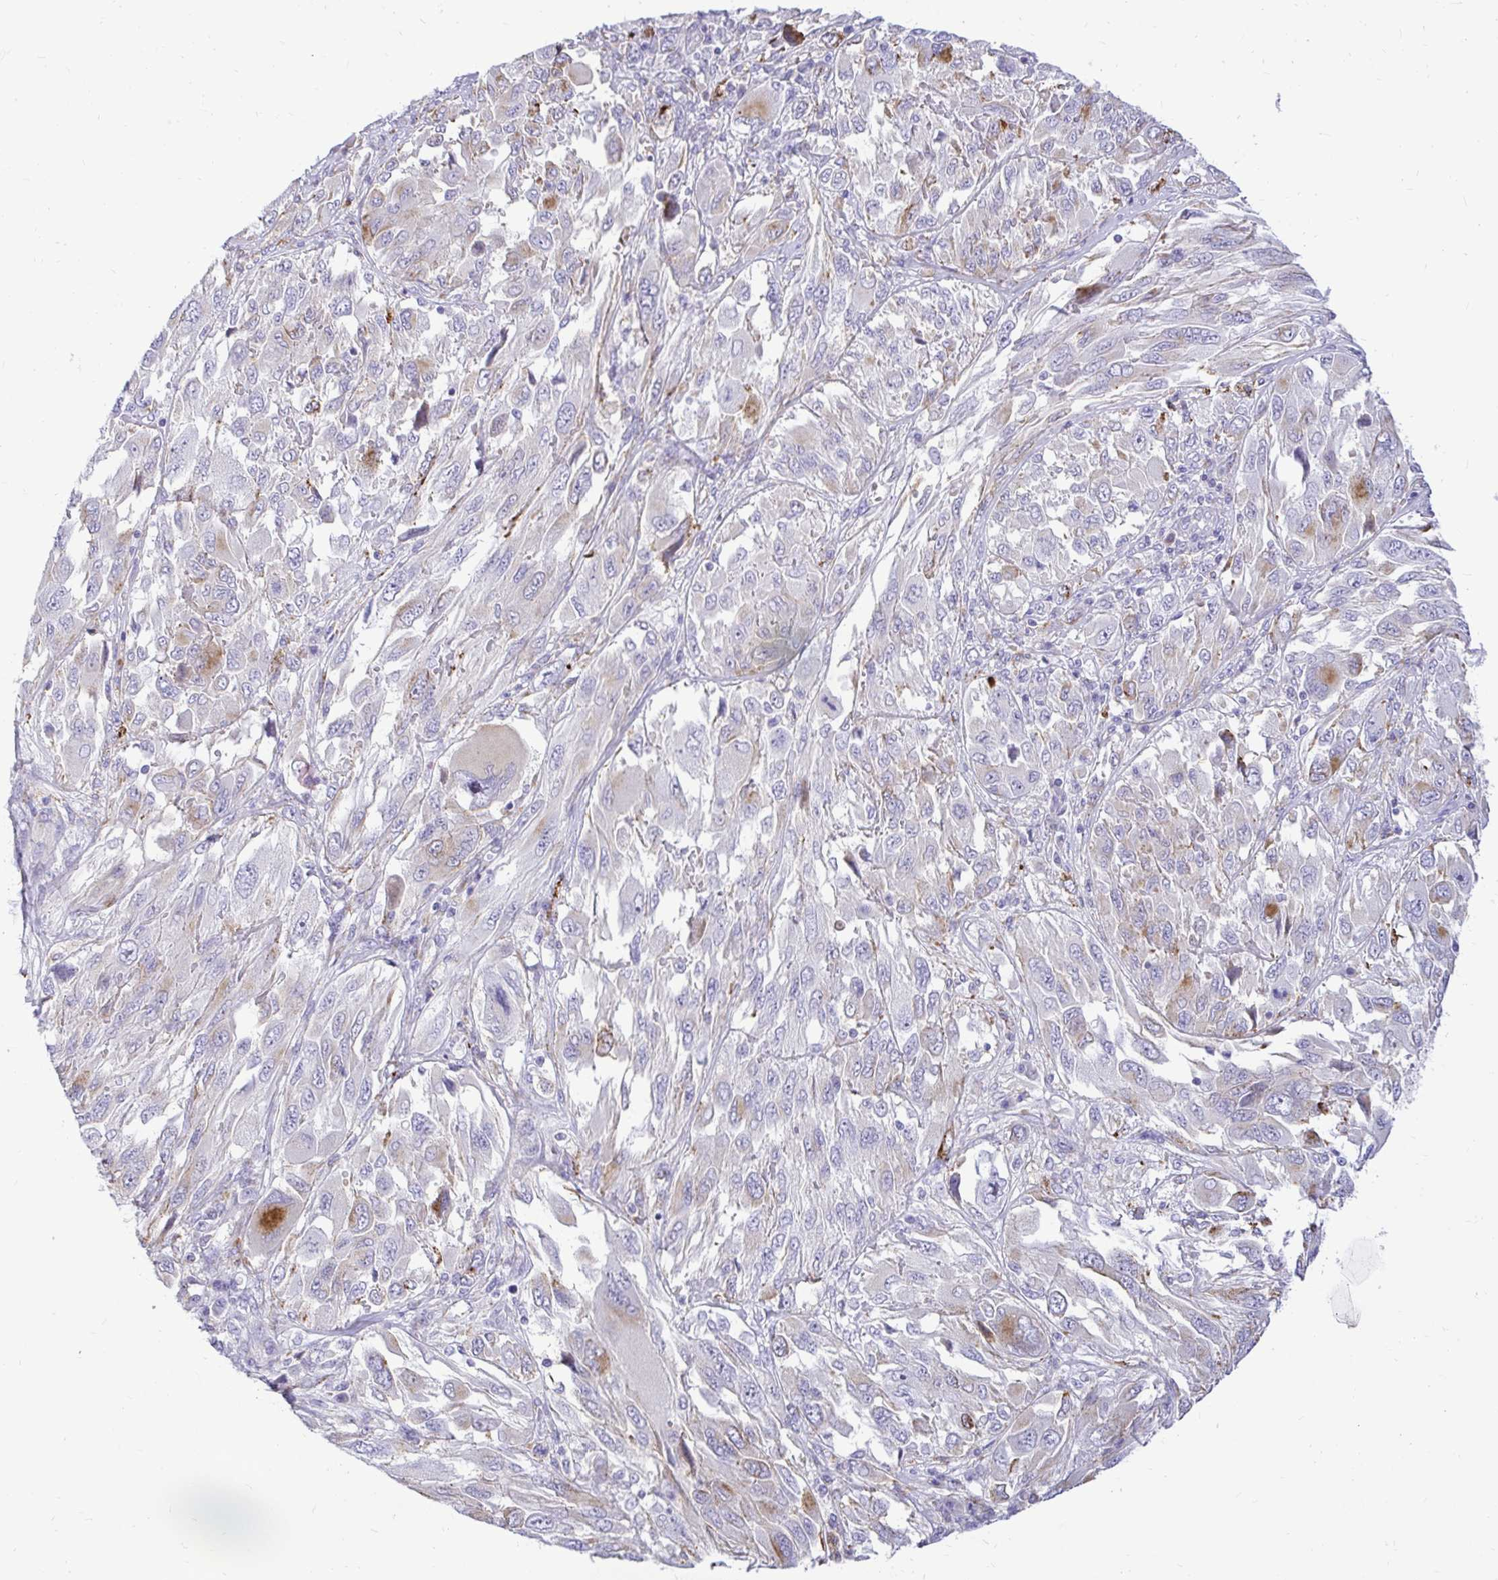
{"staining": {"intensity": "moderate", "quantity": "<25%", "location": "cytoplasmic/membranous"}, "tissue": "melanoma", "cell_type": "Tumor cells", "image_type": "cancer", "snomed": [{"axis": "morphology", "description": "Malignant melanoma, NOS"}, {"axis": "topography", "description": "Skin"}], "caption": "IHC photomicrograph of neoplastic tissue: melanoma stained using immunohistochemistry (IHC) shows low levels of moderate protein expression localized specifically in the cytoplasmic/membranous of tumor cells, appearing as a cytoplasmic/membranous brown color.", "gene": "PKN3", "patient": {"sex": "female", "age": 91}}